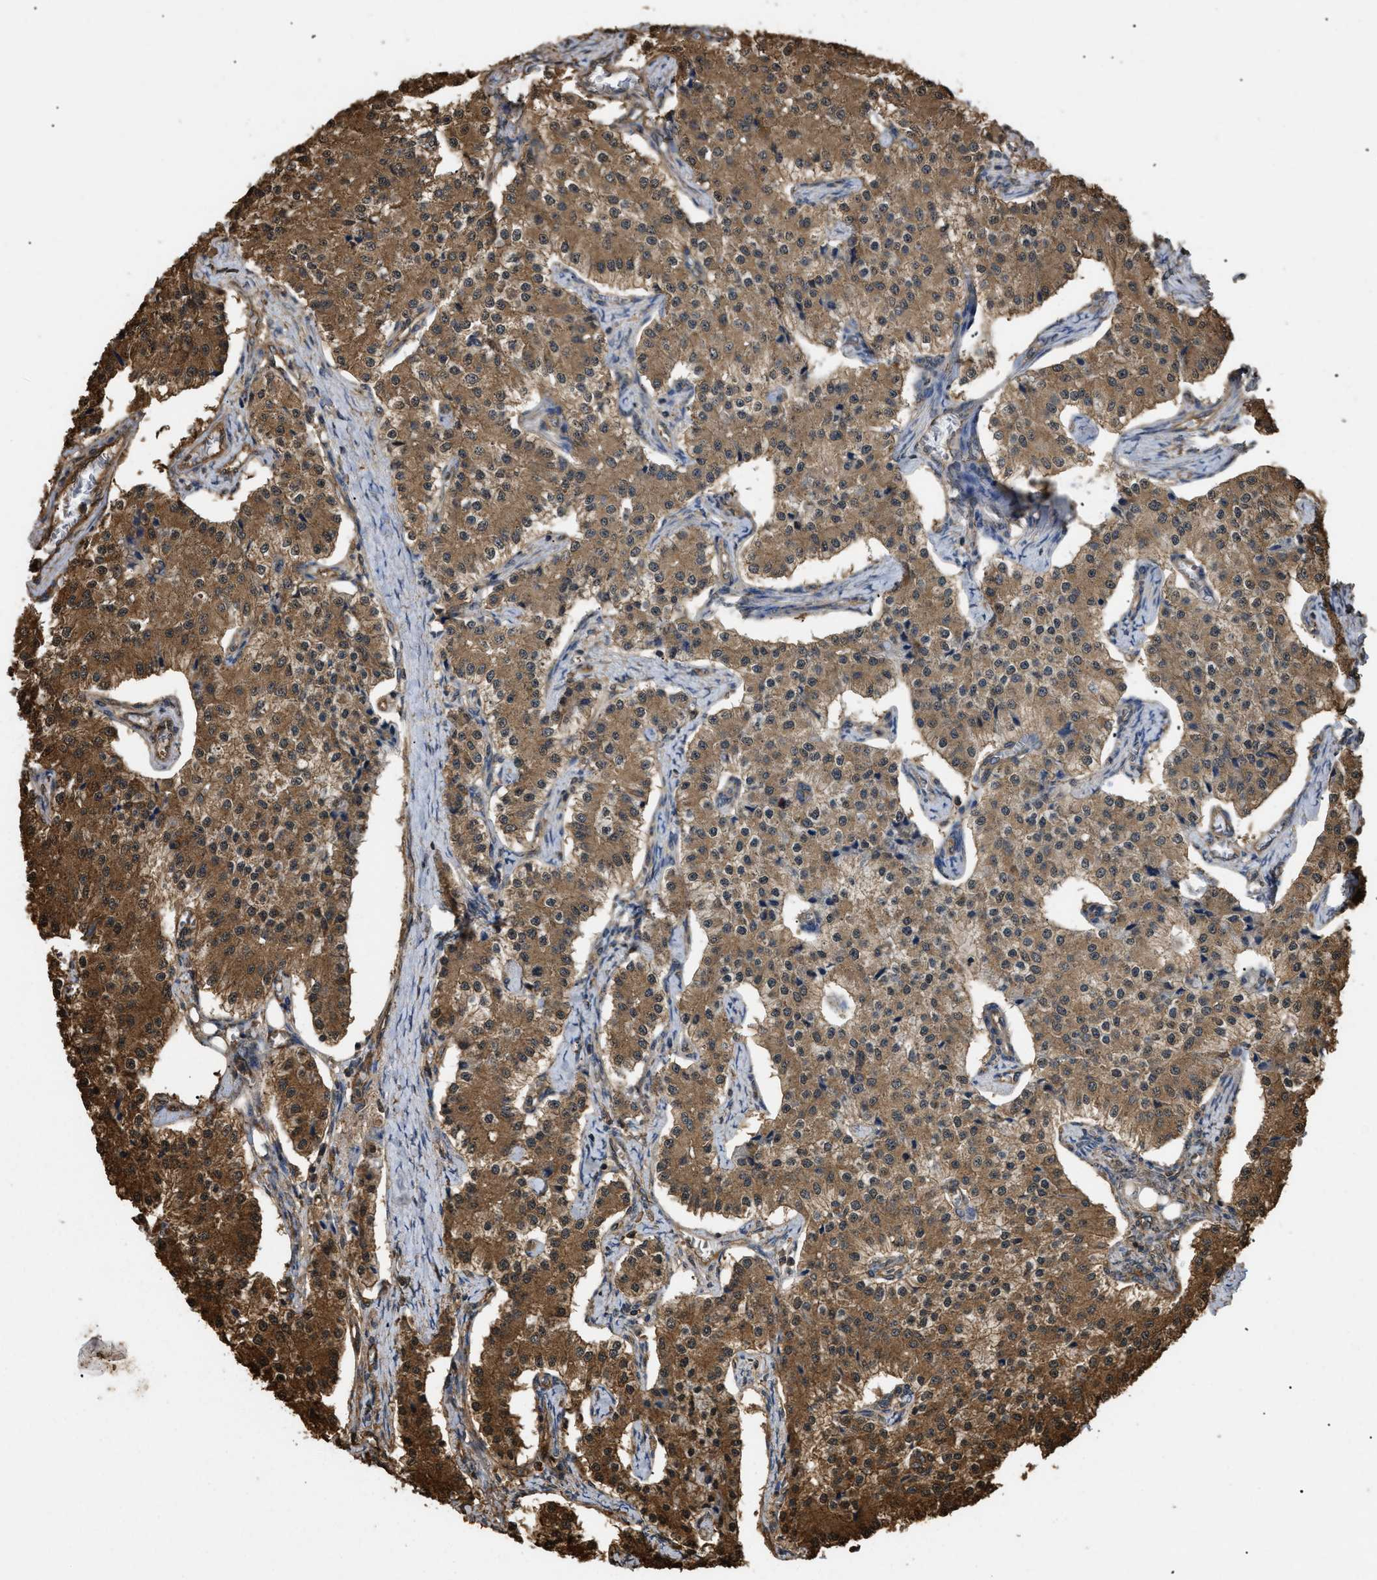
{"staining": {"intensity": "moderate", "quantity": ">75%", "location": "cytoplasmic/membranous"}, "tissue": "carcinoid", "cell_type": "Tumor cells", "image_type": "cancer", "snomed": [{"axis": "morphology", "description": "Carcinoid, malignant, NOS"}, {"axis": "topography", "description": "Colon"}], "caption": "Immunohistochemistry micrograph of neoplastic tissue: carcinoid (malignant) stained using immunohistochemistry demonstrates medium levels of moderate protein expression localized specifically in the cytoplasmic/membranous of tumor cells, appearing as a cytoplasmic/membranous brown color.", "gene": "CALM1", "patient": {"sex": "female", "age": 52}}